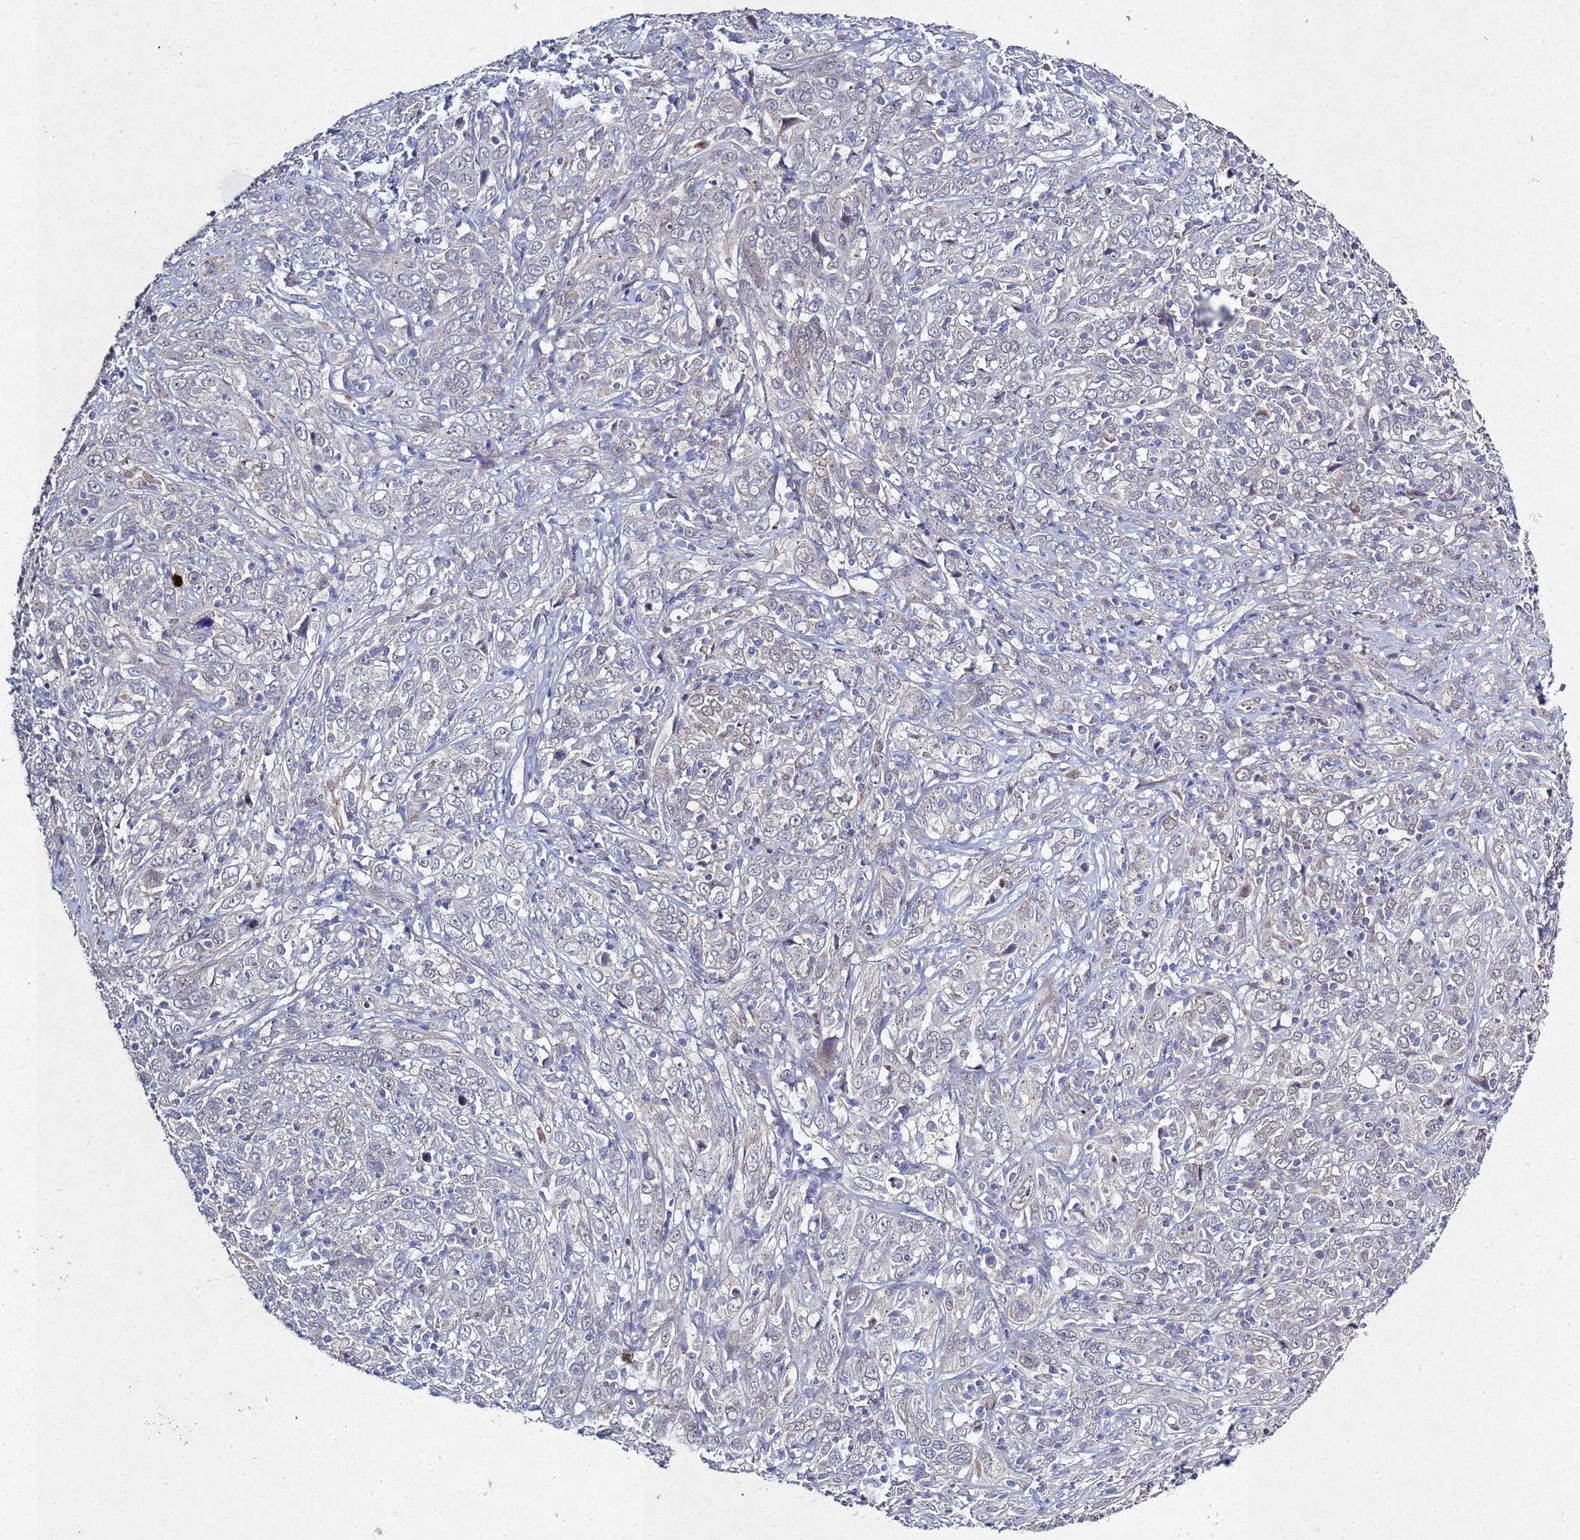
{"staining": {"intensity": "negative", "quantity": "none", "location": "none"}, "tissue": "cervical cancer", "cell_type": "Tumor cells", "image_type": "cancer", "snomed": [{"axis": "morphology", "description": "Squamous cell carcinoma, NOS"}, {"axis": "topography", "description": "Cervix"}], "caption": "This micrograph is of cervical cancer stained with immunohistochemistry to label a protein in brown with the nuclei are counter-stained blue. There is no staining in tumor cells.", "gene": "TNPO2", "patient": {"sex": "female", "age": 46}}